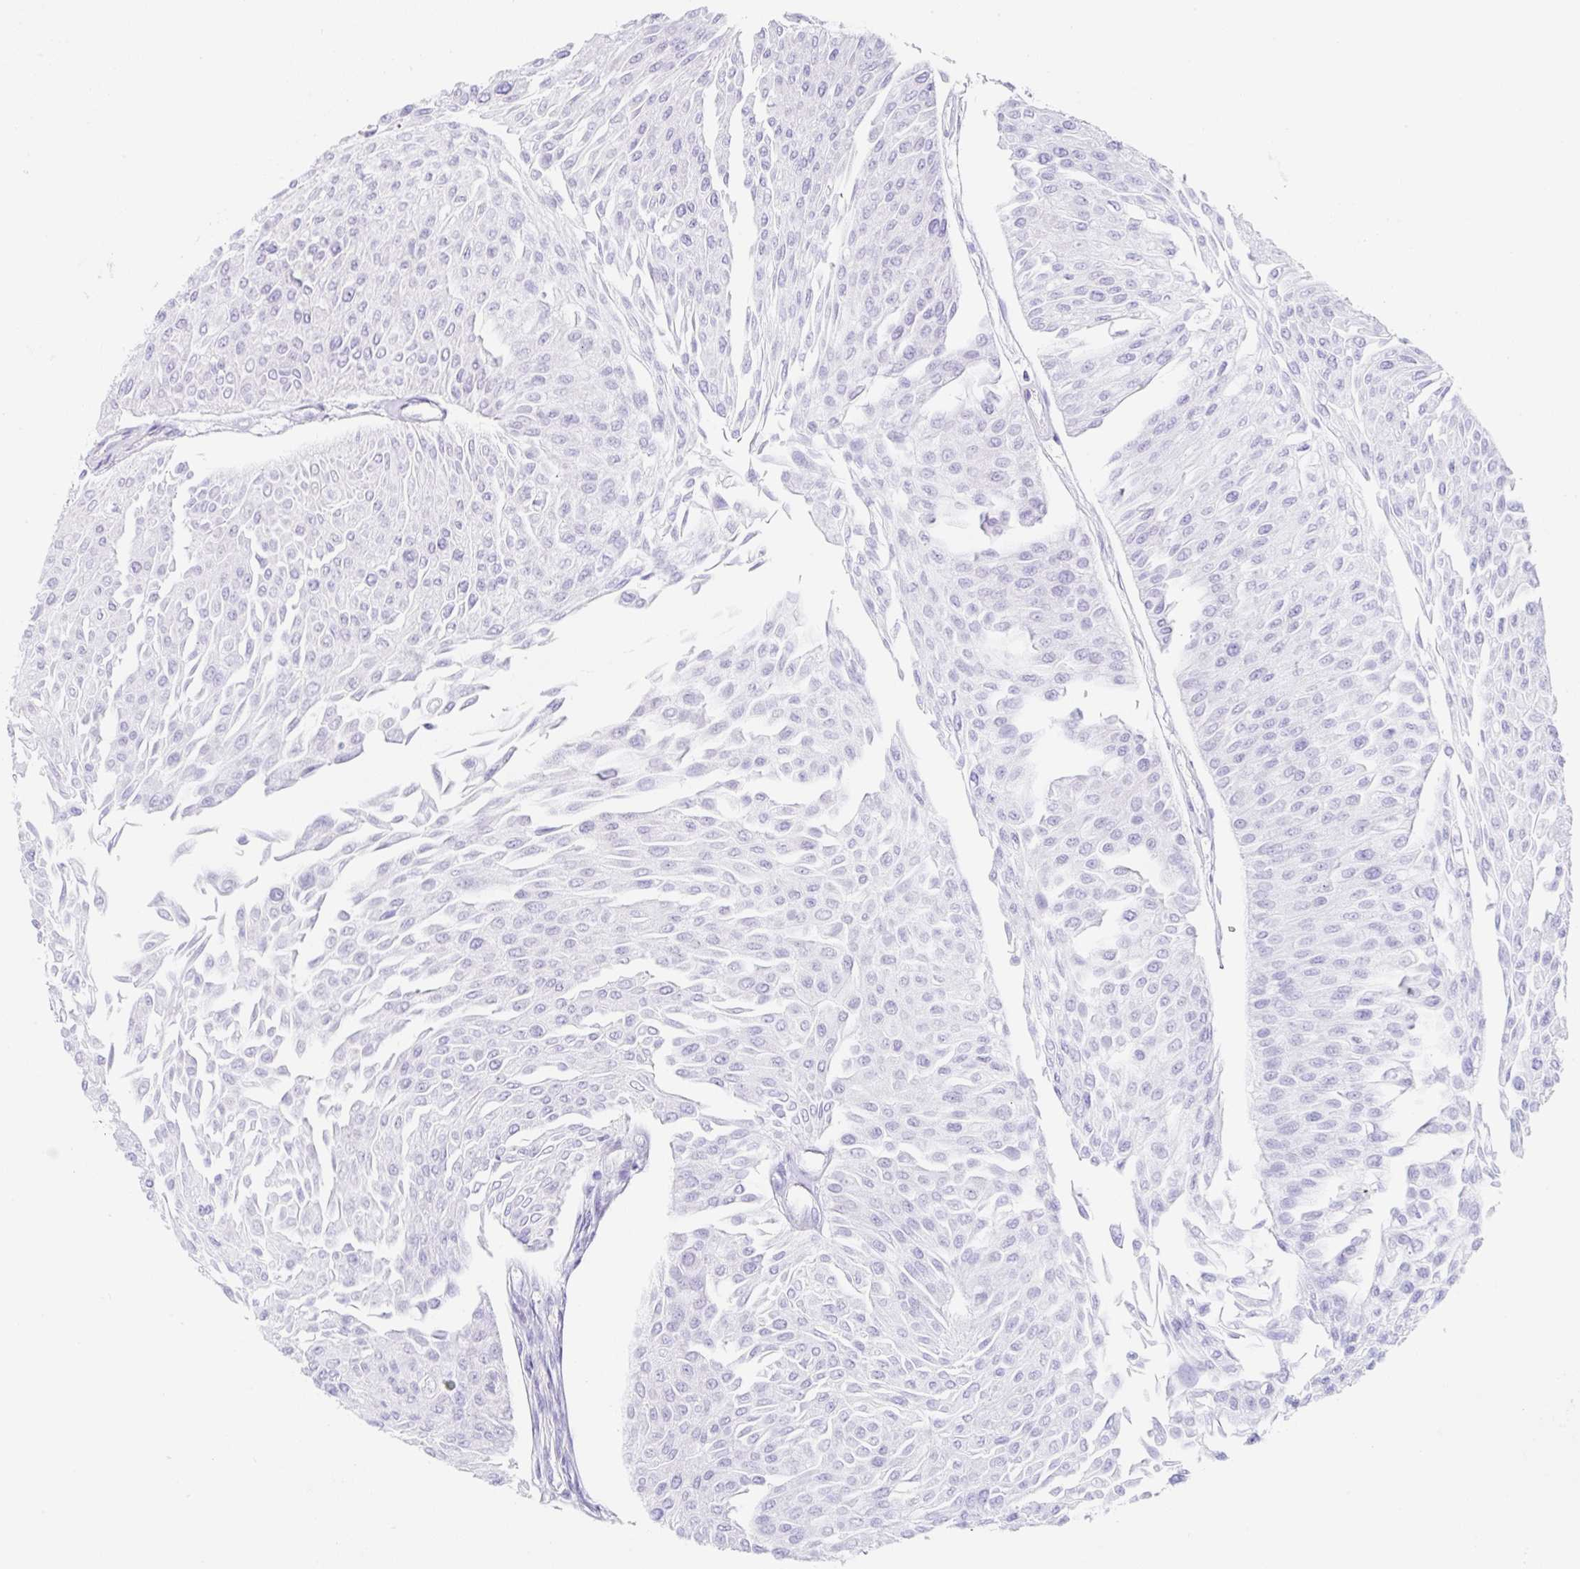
{"staining": {"intensity": "negative", "quantity": "none", "location": "none"}, "tissue": "urothelial cancer", "cell_type": "Tumor cells", "image_type": "cancer", "snomed": [{"axis": "morphology", "description": "Urothelial carcinoma, Low grade"}, {"axis": "topography", "description": "Urinary bladder"}], "caption": "DAB (3,3'-diaminobenzidine) immunohistochemical staining of human low-grade urothelial carcinoma shows no significant staining in tumor cells.", "gene": "DKK4", "patient": {"sex": "male", "age": 67}}